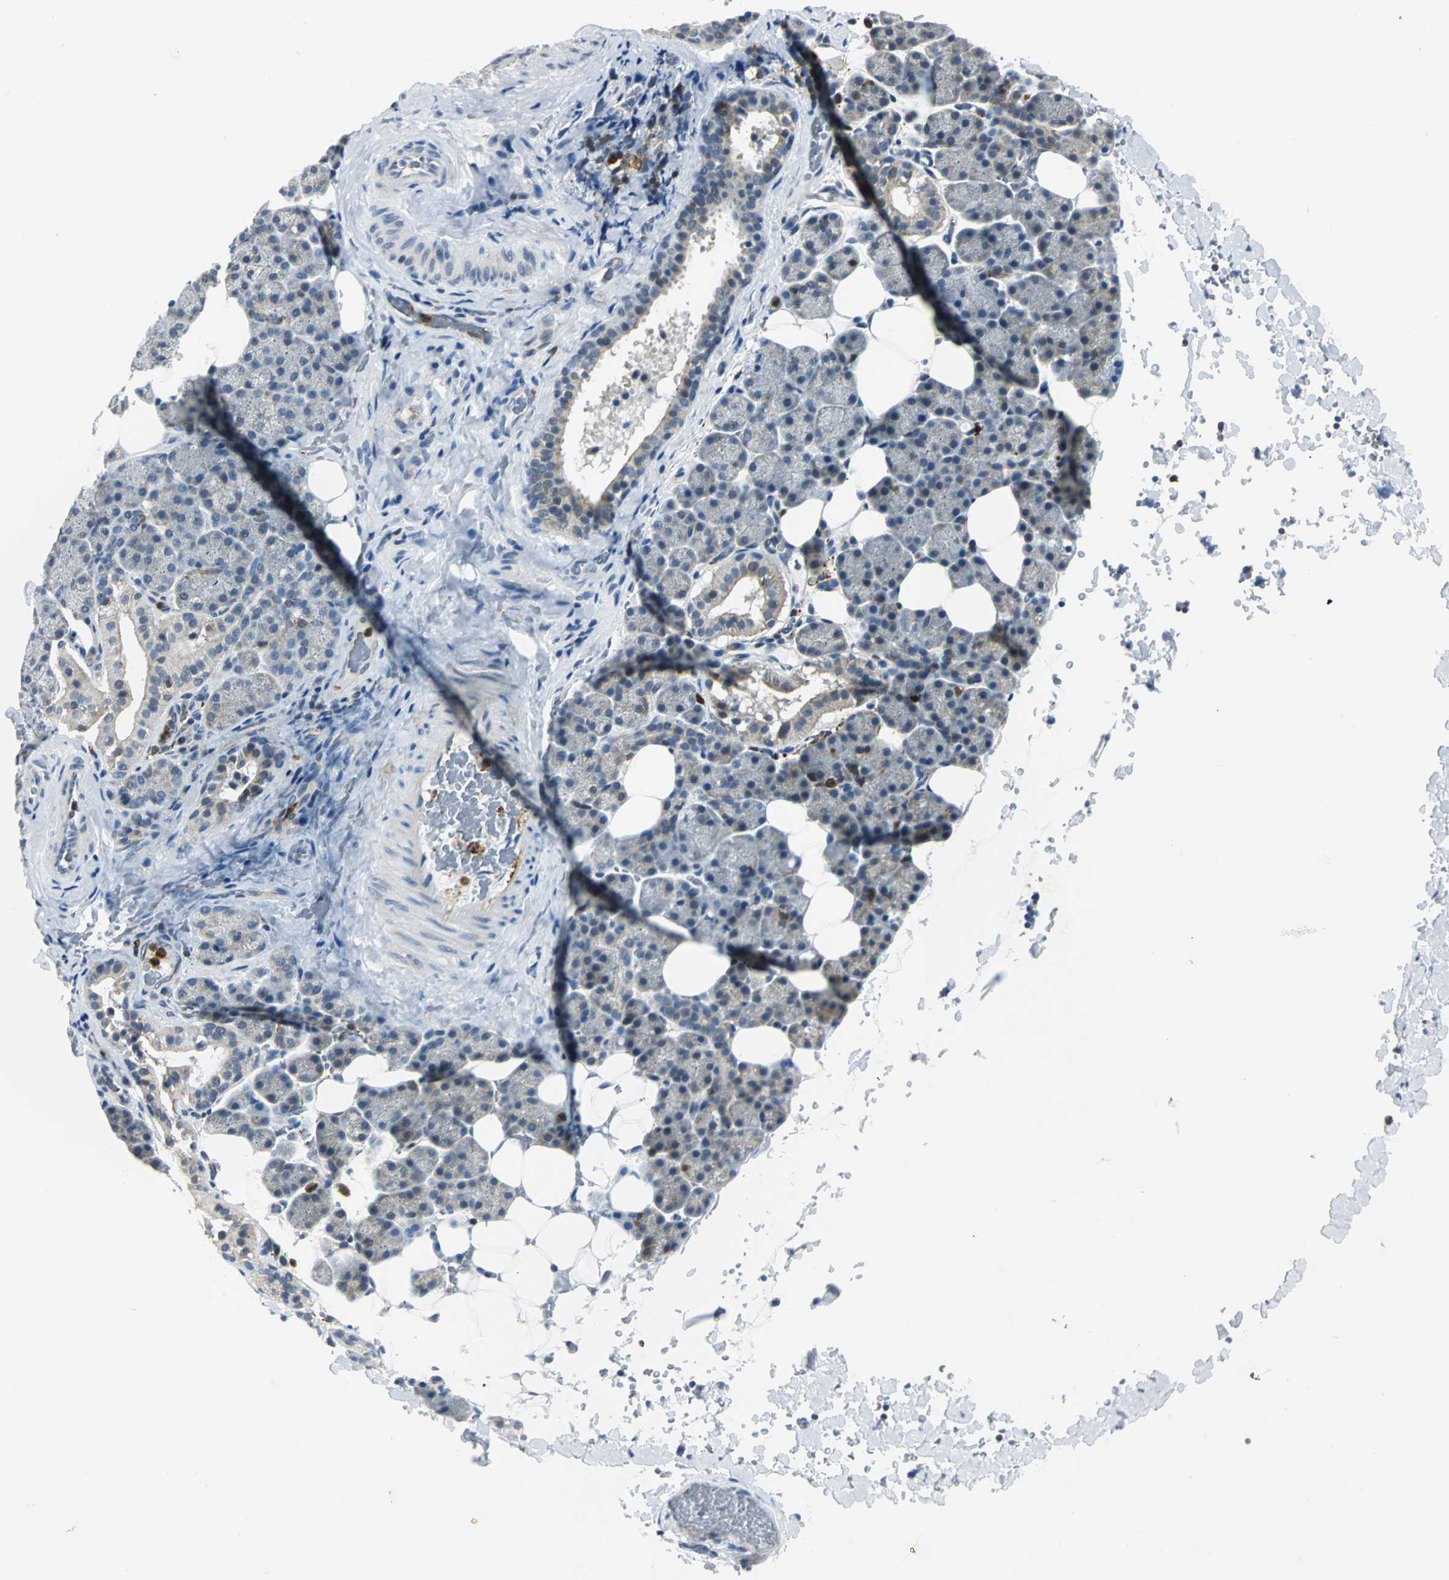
{"staining": {"intensity": "weak", "quantity": "<25%", "location": "cytoplasmic/membranous"}, "tissue": "salivary gland", "cell_type": "Glandular cells", "image_type": "normal", "snomed": [{"axis": "morphology", "description": "Normal tissue, NOS"}, {"axis": "topography", "description": "Lymph node"}, {"axis": "topography", "description": "Salivary gland"}], "caption": "The photomicrograph demonstrates no staining of glandular cells in benign salivary gland. The staining was performed using DAB (3,3'-diaminobenzidine) to visualize the protein expression in brown, while the nuclei were stained in blue with hematoxylin (Magnification: 20x).", "gene": "USP40", "patient": {"sex": "male", "age": 8}}